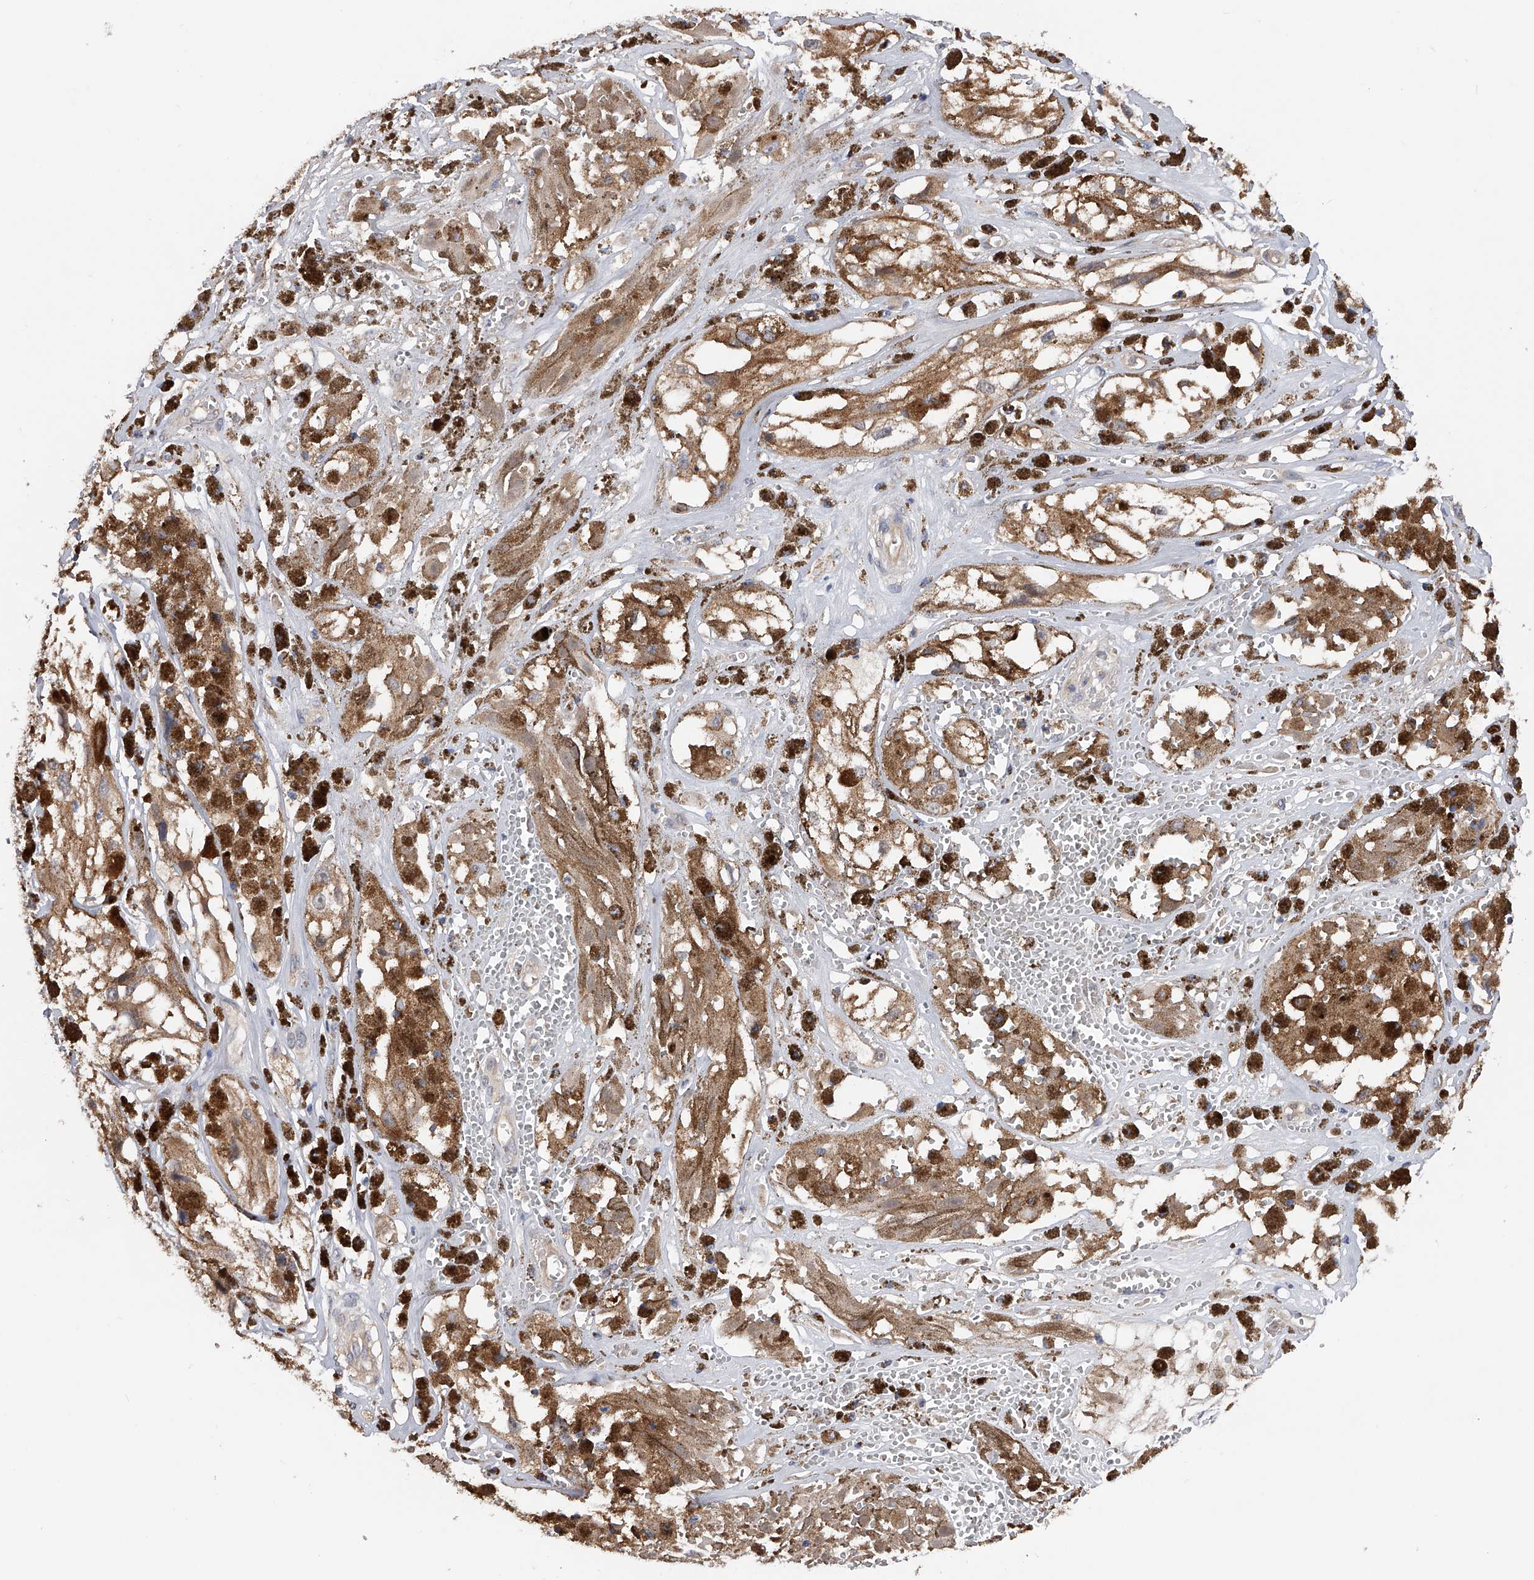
{"staining": {"intensity": "weak", "quantity": "25%-75%", "location": "cytoplasmic/membranous"}, "tissue": "melanoma", "cell_type": "Tumor cells", "image_type": "cancer", "snomed": [{"axis": "morphology", "description": "Malignant melanoma, NOS"}, {"axis": "topography", "description": "Skin"}], "caption": "This image displays malignant melanoma stained with immunohistochemistry to label a protein in brown. The cytoplasmic/membranous of tumor cells show weak positivity for the protein. Nuclei are counter-stained blue.", "gene": "CFAP298", "patient": {"sex": "male", "age": 88}}